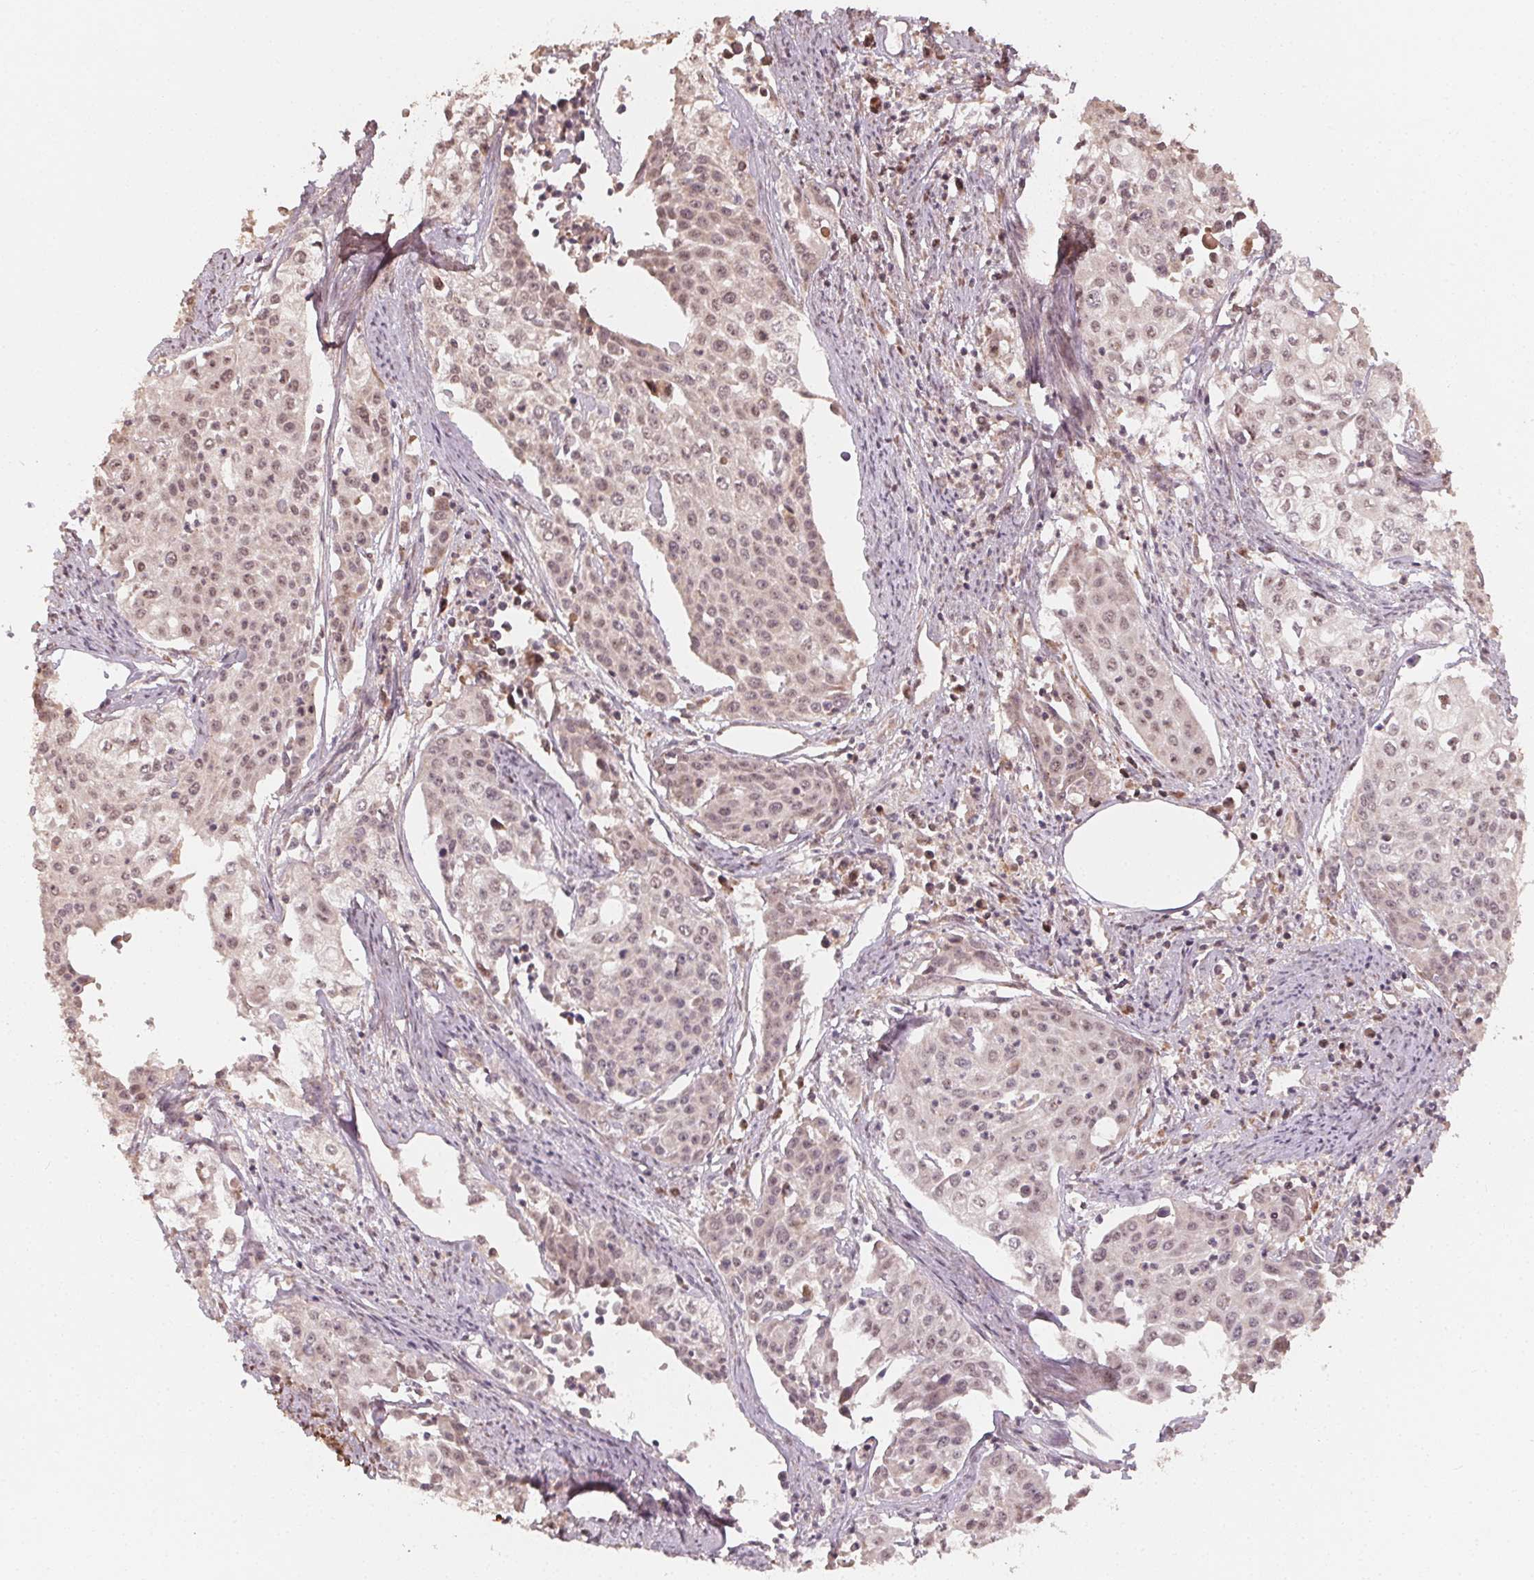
{"staining": {"intensity": "weak", "quantity": "<25%", "location": "cytoplasmic/membranous,nuclear"}, "tissue": "cervical cancer", "cell_type": "Tumor cells", "image_type": "cancer", "snomed": [{"axis": "morphology", "description": "Squamous cell carcinoma, NOS"}, {"axis": "topography", "description": "Cervix"}], "caption": "Immunohistochemistry (IHC) of human cervical cancer (squamous cell carcinoma) reveals no expression in tumor cells.", "gene": "WBP2", "patient": {"sex": "female", "age": 39}}